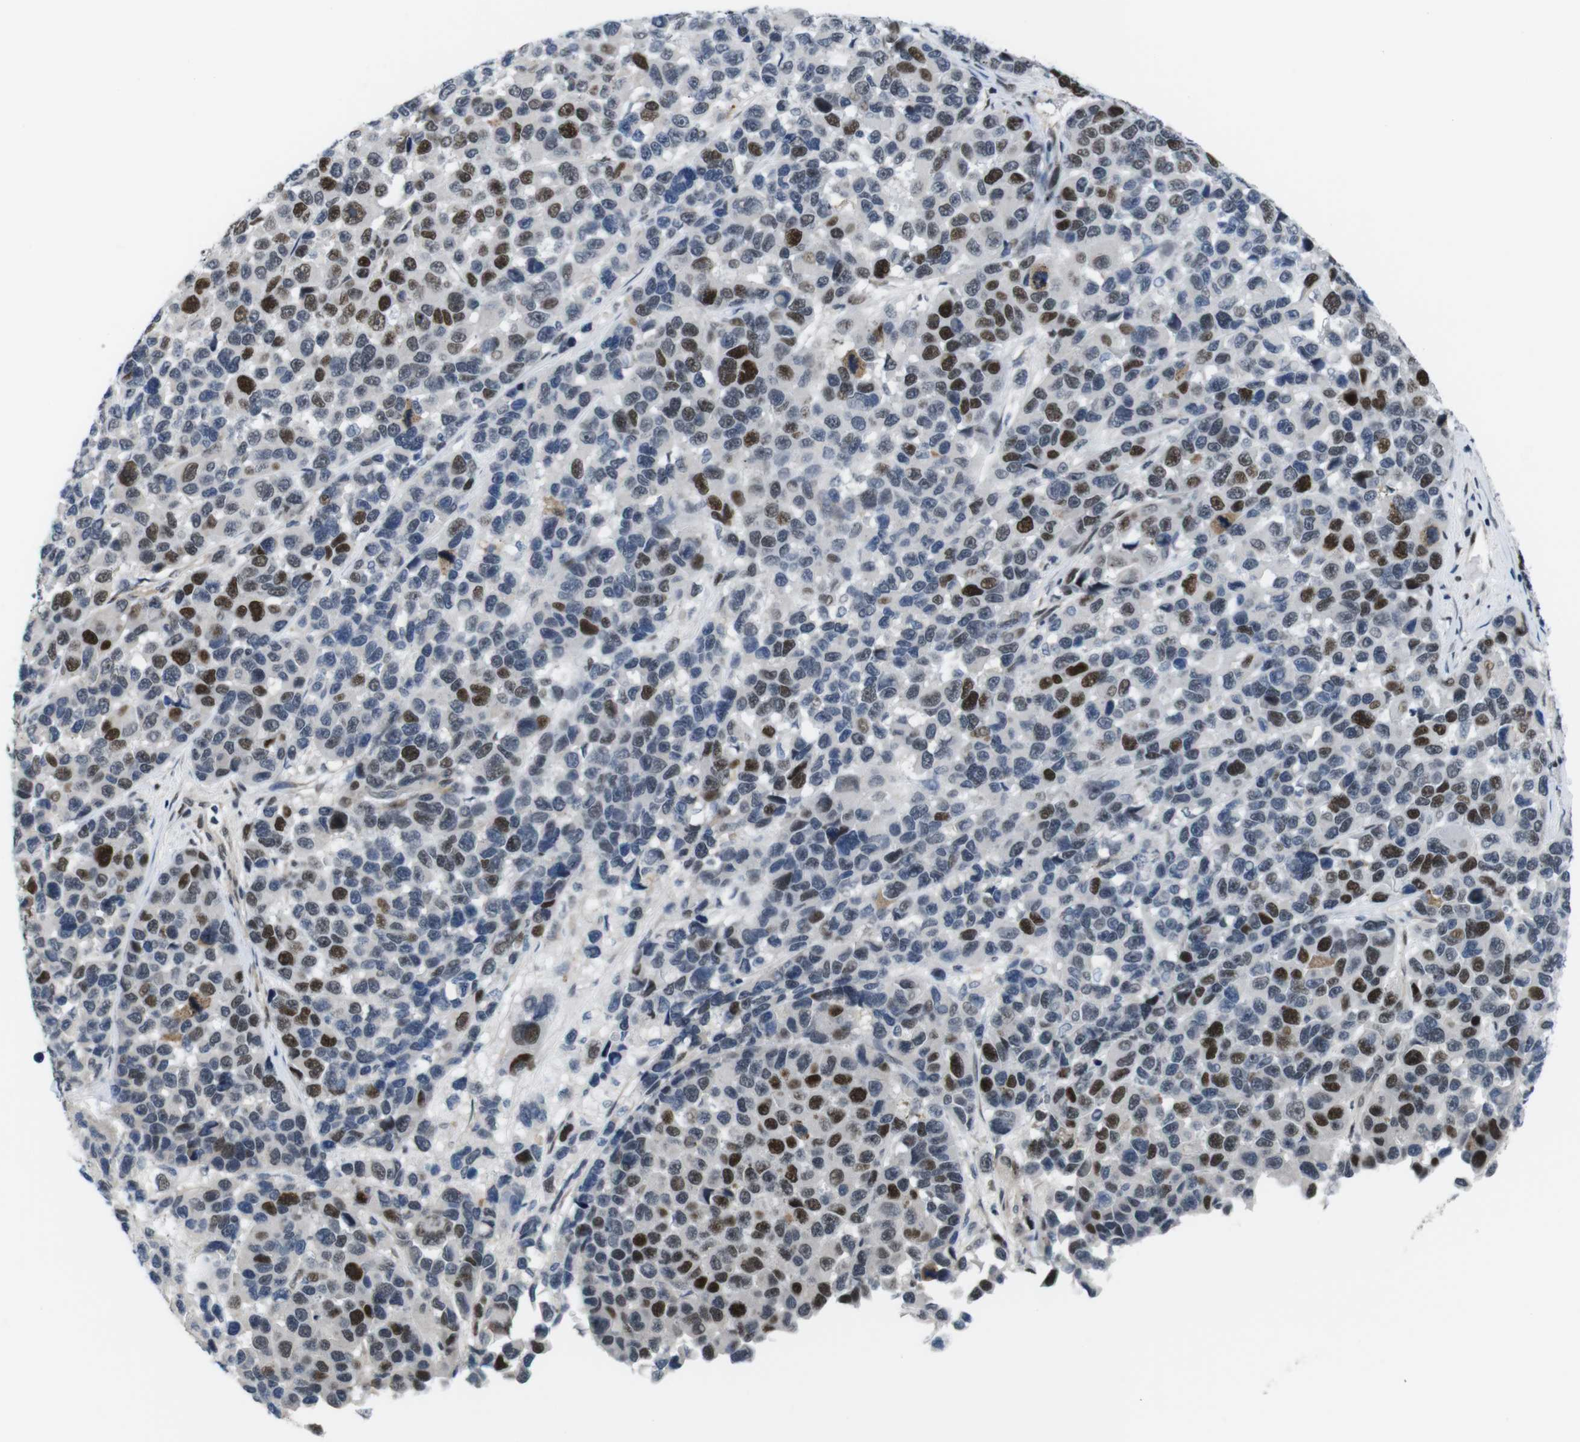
{"staining": {"intensity": "strong", "quantity": "25%-75%", "location": "nuclear"}, "tissue": "melanoma", "cell_type": "Tumor cells", "image_type": "cancer", "snomed": [{"axis": "morphology", "description": "Malignant melanoma, NOS"}, {"axis": "topography", "description": "Skin"}], "caption": "A brown stain highlights strong nuclear positivity of a protein in malignant melanoma tumor cells.", "gene": "SMCO2", "patient": {"sex": "male", "age": 53}}